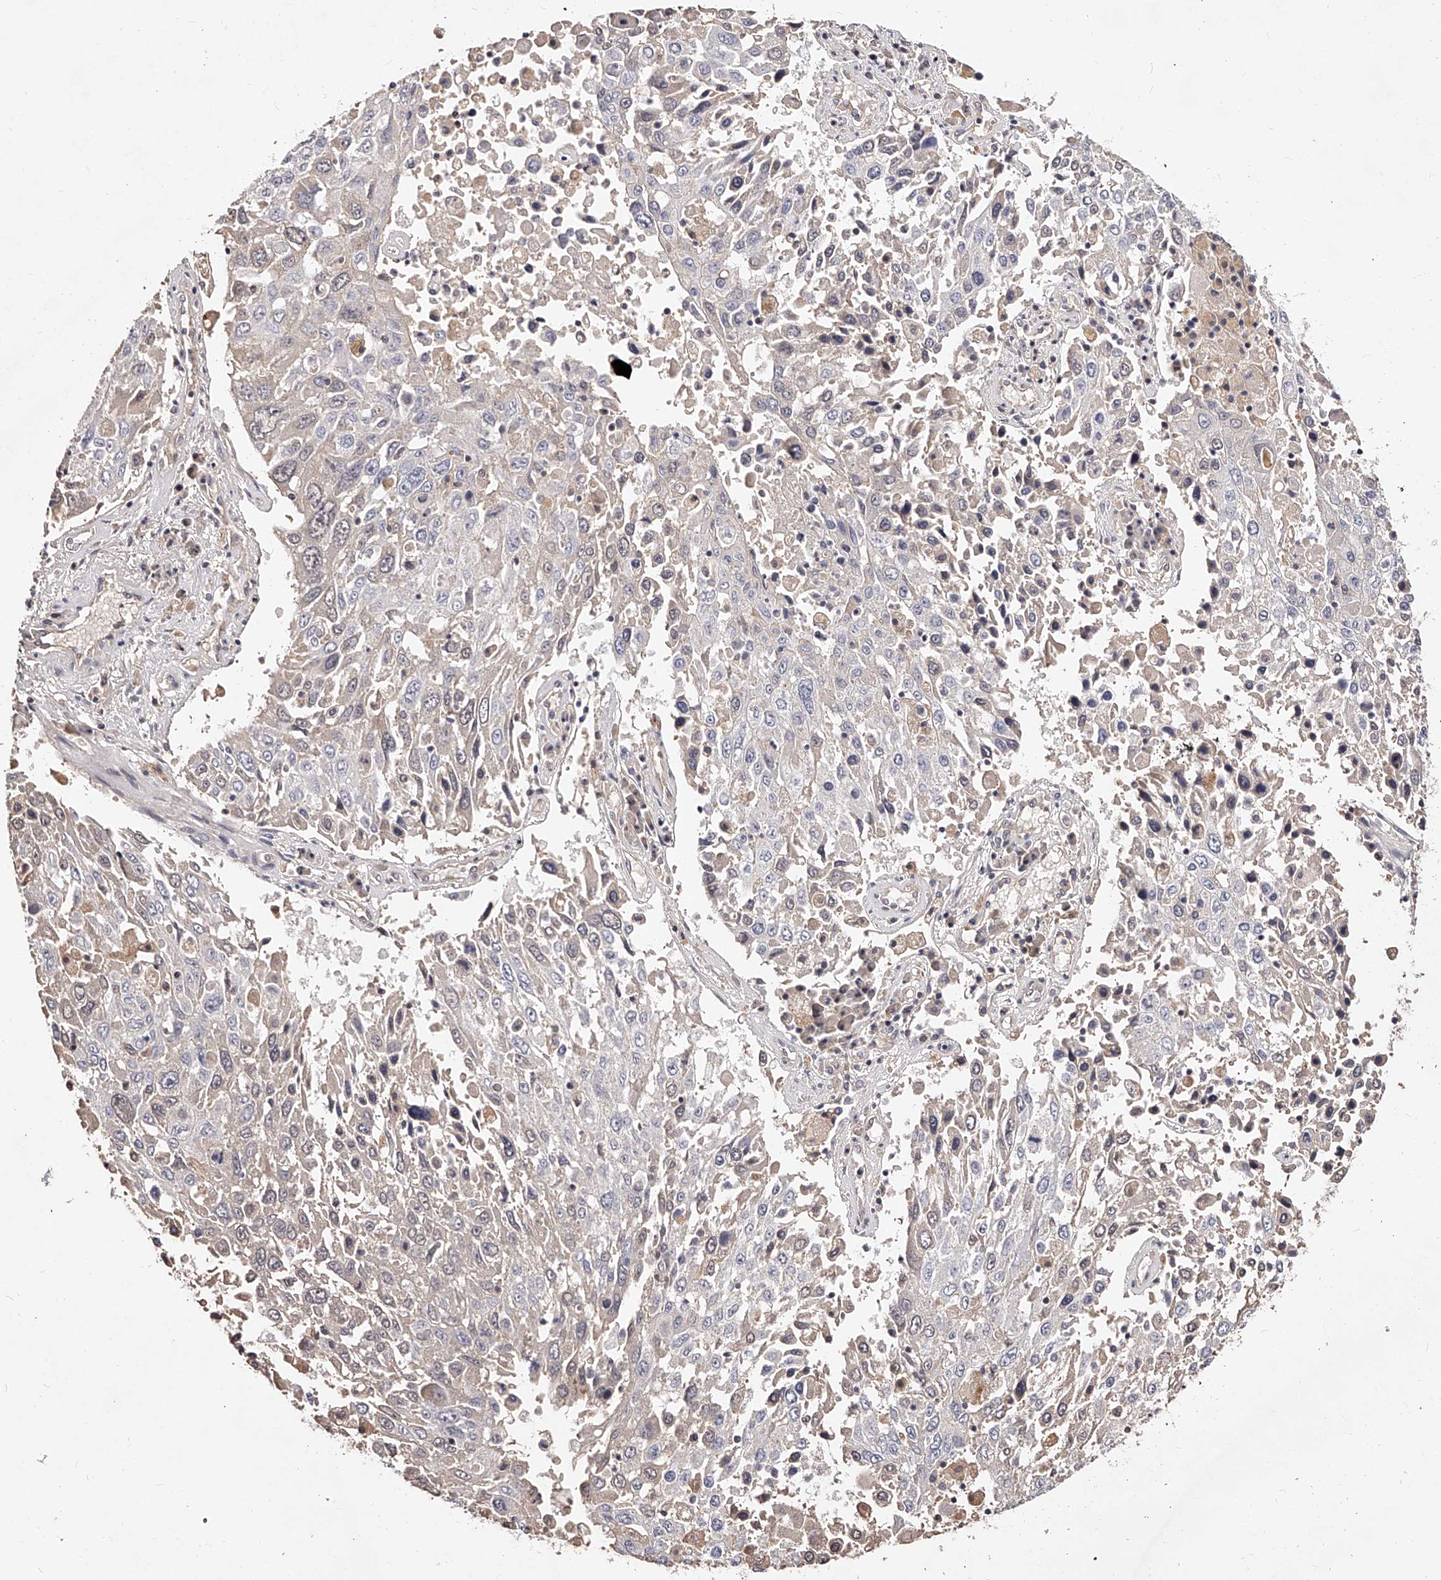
{"staining": {"intensity": "negative", "quantity": "none", "location": "none"}, "tissue": "lung cancer", "cell_type": "Tumor cells", "image_type": "cancer", "snomed": [{"axis": "morphology", "description": "Squamous cell carcinoma, NOS"}, {"axis": "topography", "description": "Lung"}], "caption": "High magnification brightfield microscopy of lung squamous cell carcinoma stained with DAB (brown) and counterstained with hematoxylin (blue): tumor cells show no significant staining. Nuclei are stained in blue.", "gene": "PHACTR1", "patient": {"sex": "male", "age": 65}}